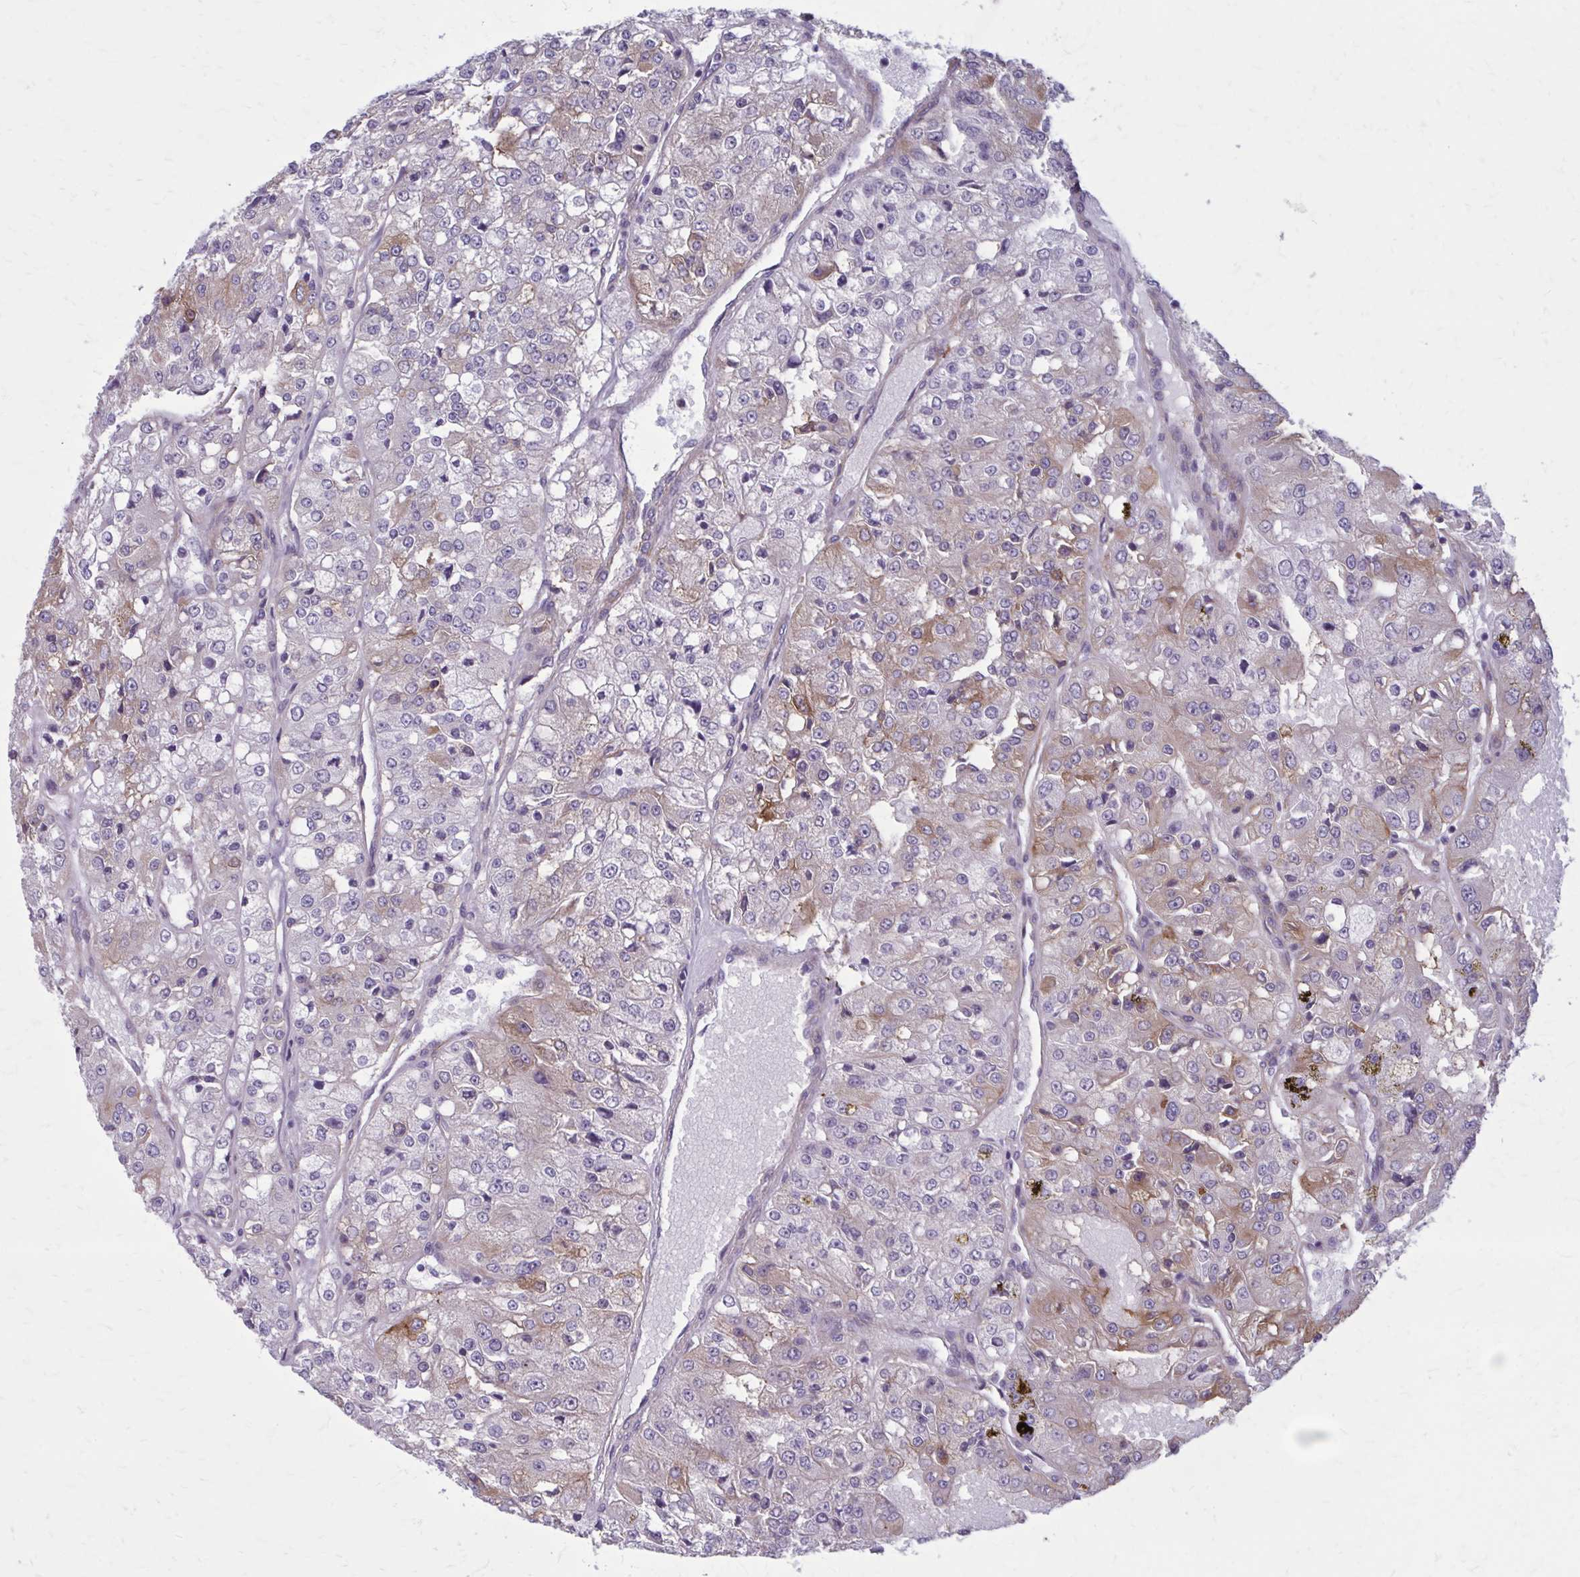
{"staining": {"intensity": "weak", "quantity": "<25%", "location": "cytoplasmic/membranous"}, "tissue": "renal cancer", "cell_type": "Tumor cells", "image_type": "cancer", "snomed": [{"axis": "morphology", "description": "Adenocarcinoma, NOS"}, {"axis": "topography", "description": "Kidney"}], "caption": "Human renal cancer (adenocarcinoma) stained for a protein using immunohistochemistry (IHC) shows no expression in tumor cells.", "gene": "AKAP12", "patient": {"sex": "female", "age": 63}}